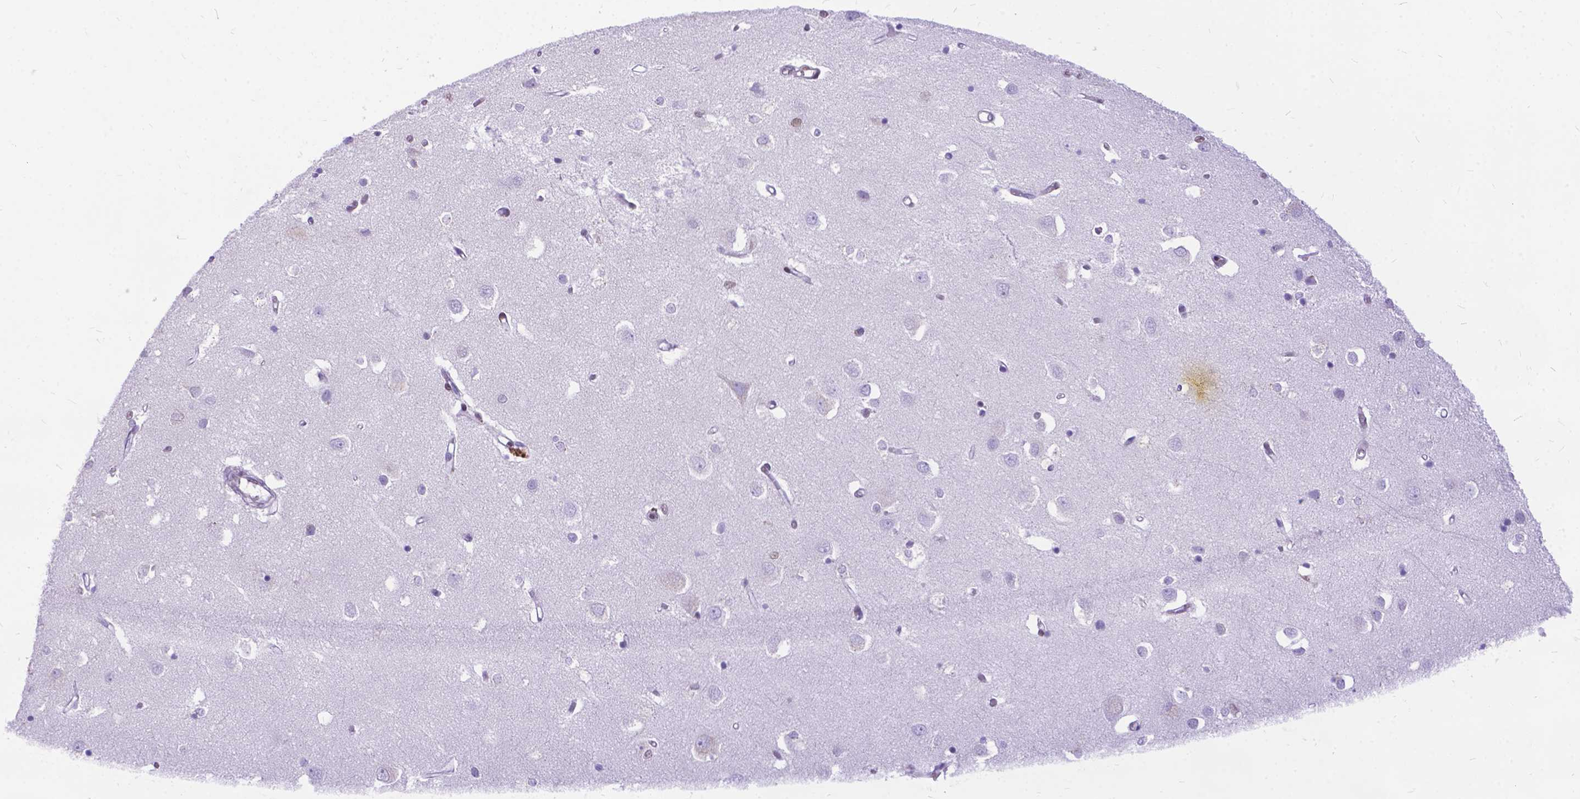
{"staining": {"intensity": "negative", "quantity": "none", "location": "none"}, "tissue": "cerebral cortex", "cell_type": "Endothelial cells", "image_type": "normal", "snomed": [{"axis": "morphology", "description": "Normal tissue, NOS"}, {"axis": "topography", "description": "Cerebral cortex"}], "caption": "This is an immunohistochemistry photomicrograph of normal human cerebral cortex. There is no positivity in endothelial cells.", "gene": "FAM124B", "patient": {"sex": "male", "age": 70}}